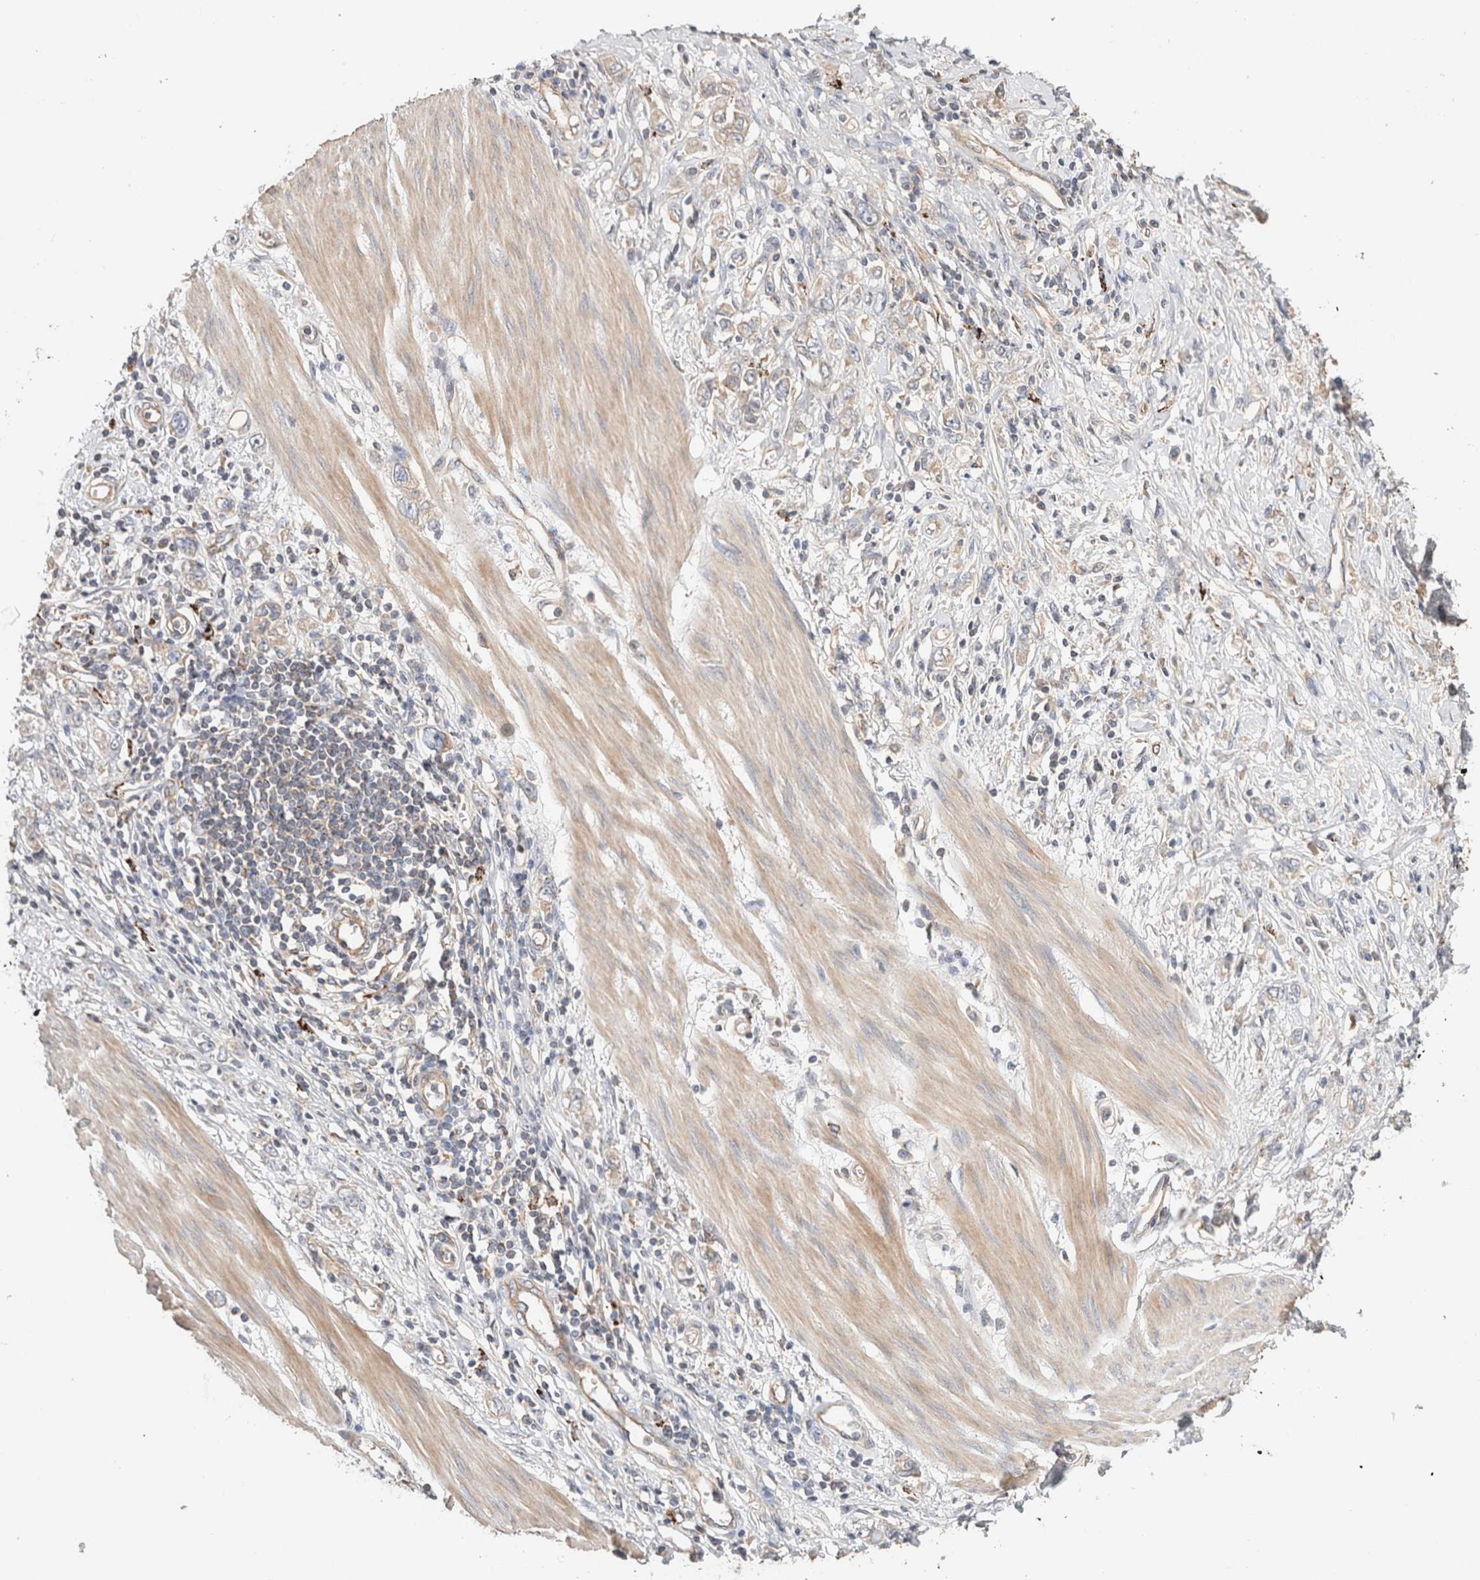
{"staining": {"intensity": "weak", "quantity": "25%-75%", "location": "cytoplasmic/membranous"}, "tissue": "stomach cancer", "cell_type": "Tumor cells", "image_type": "cancer", "snomed": [{"axis": "morphology", "description": "Adenocarcinoma, NOS"}, {"axis": "topography", "description": "Stomach"}], "caption": "Protein expression analysis of human adenocarcinoma (stomach) reveals weak cytoplasmic/membranous staining in about 25%-75% of tumor cells. (DAB (3,3'-diaminobenzidine) IHC with brightfield microscopy, high magnification).", "gene": "B3GNTL1", "patient": {"sex": "female", "age": 76}}